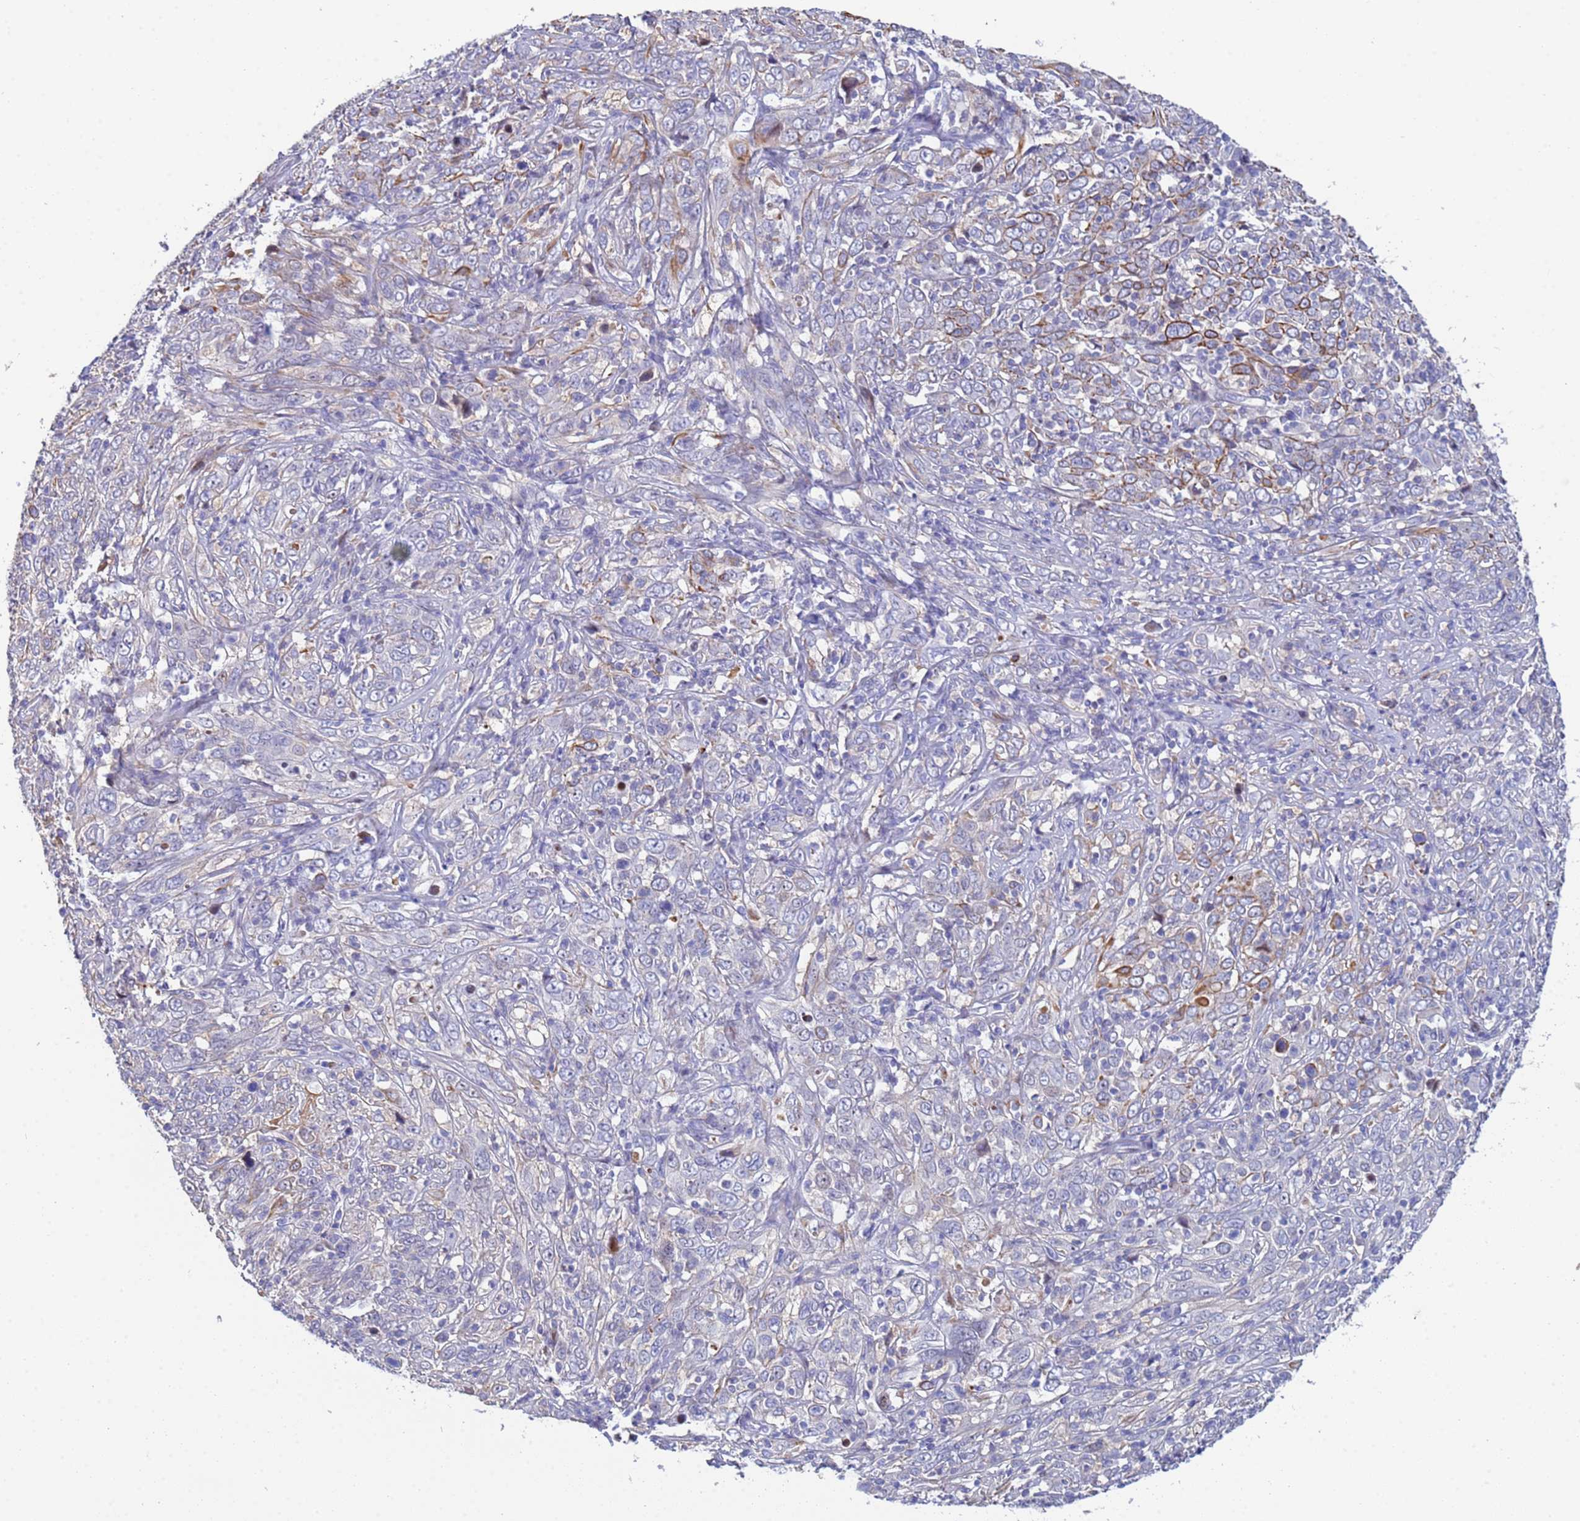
{"staining": {"intensity": "moderate", "quantity": "<25%", "location": "cytoplasmic/membranous"}, "tissue": "cervical cancer", "cell_type": "Tumor cells", "image_type": "cancer", "snomed": [{"axis": "morphology", "description": "Squamous cell carcinoma, NOS"}, {"axis": "topography", "description": "Cervix"}], "caption": "Immunohistochemistry (IHC) image of human squamous cell carcinoma (cervical) stained for a protein (brown), which exhibits low levels of moderate cytoplasmic/membranous staining in approximately <25% of tumor cells.", "gene": "PPP6R1", "patient": {"sex": "female", "age": 46}}